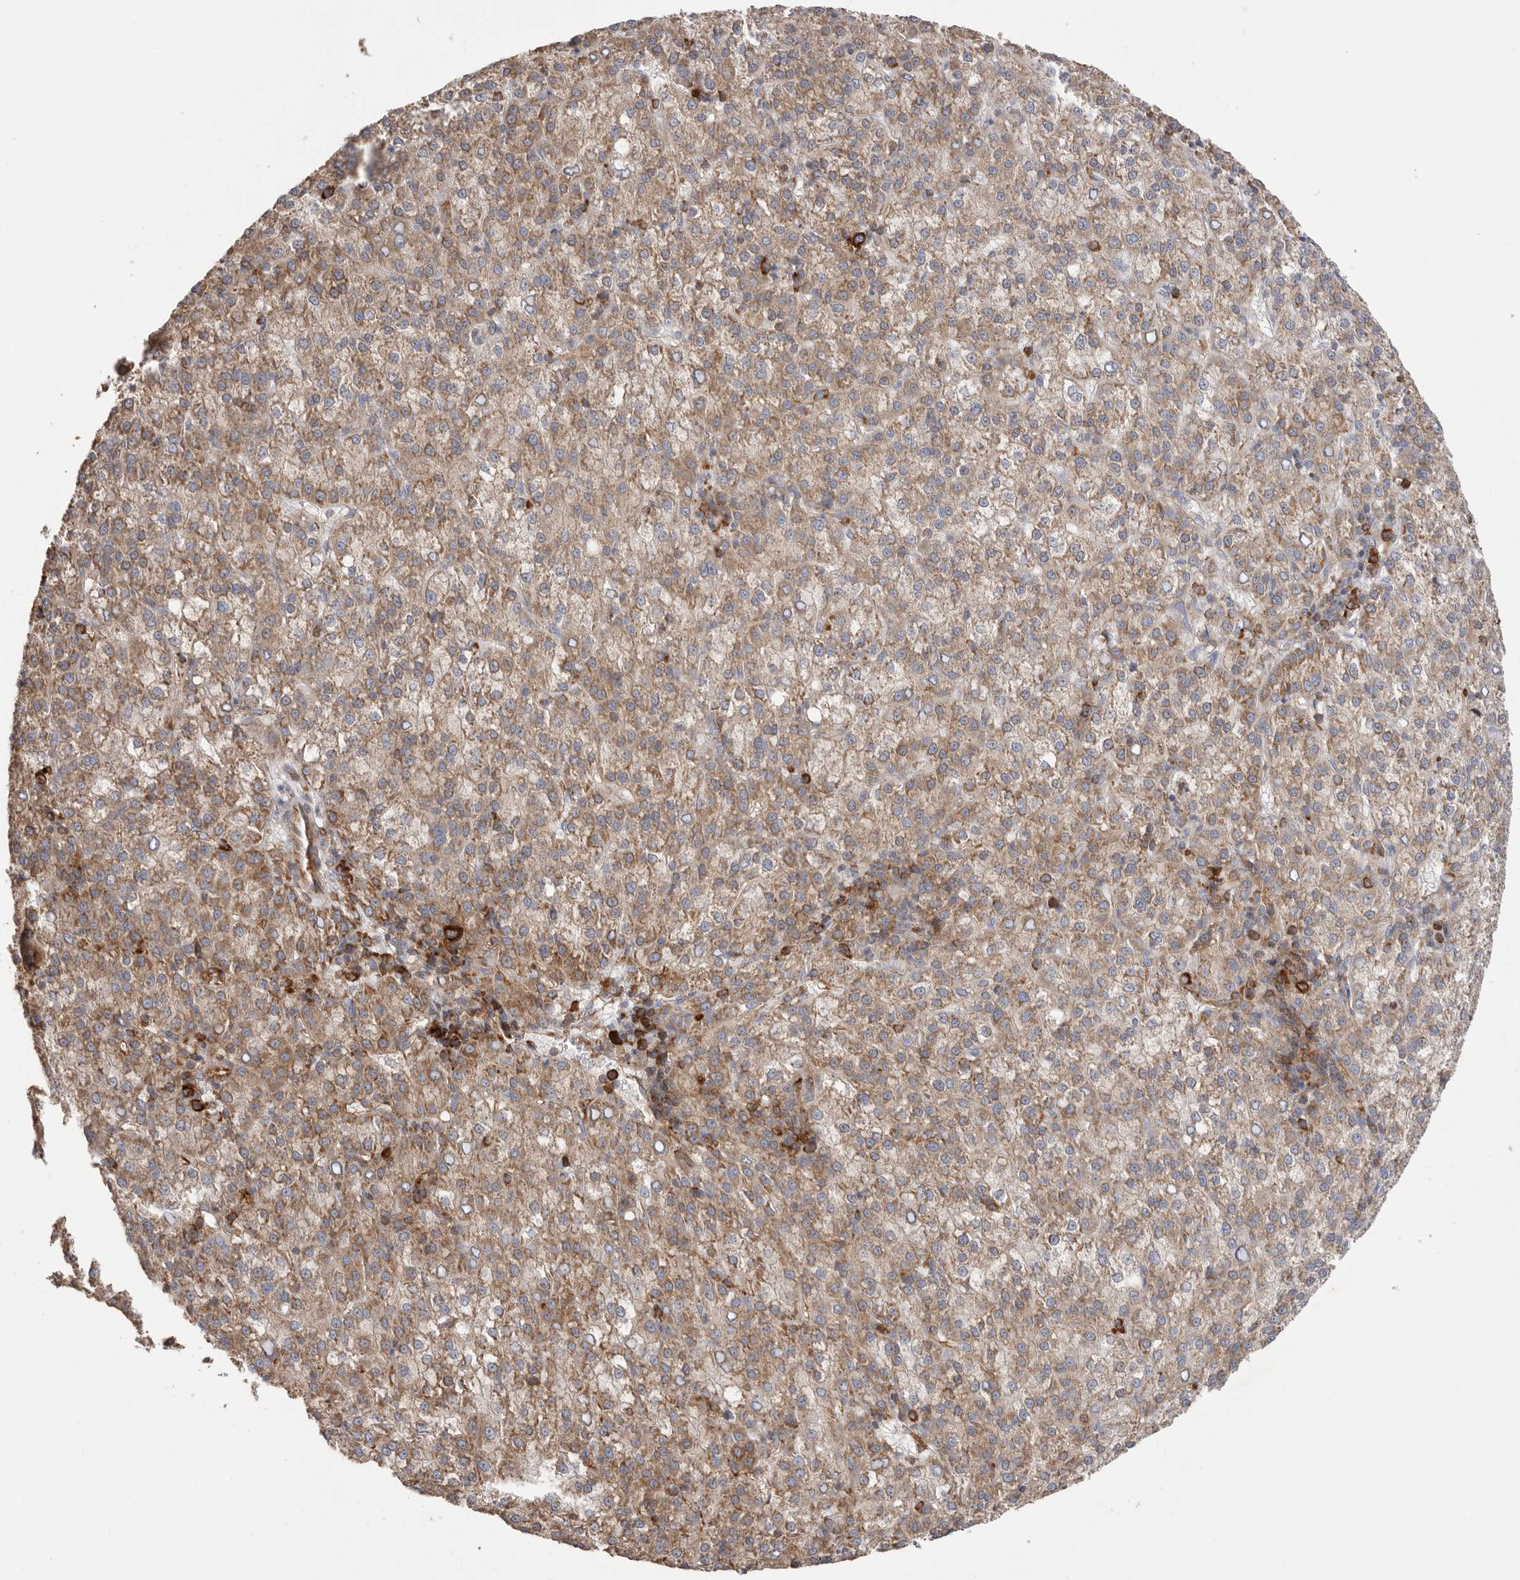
{"staining": {"intensity": "moderate", "quantity": ">75%", "location": "cytoplasmic/membranous"}, "tissue": "liver cancer", "cell_type": "Tumor cells", "image_type": "cancer", "snomed": [{"axis": "morphology", "description": "Carcinoma, Hepatocellular, NOS"}, {"axis": "topography", "description": "Liver"}], "caption": "Liver hepatocellular carcinoma stained with DAB (3,3'-diaminobenzidine) IHC exhibits medium levels of moderate cytoplasmic/membranous positivity in about >75% of tumor cells. (IHC, brightfield microscopy, high magnification).", "gene": "SERBP1", "patient": {"sex": "female", "age": 58}}